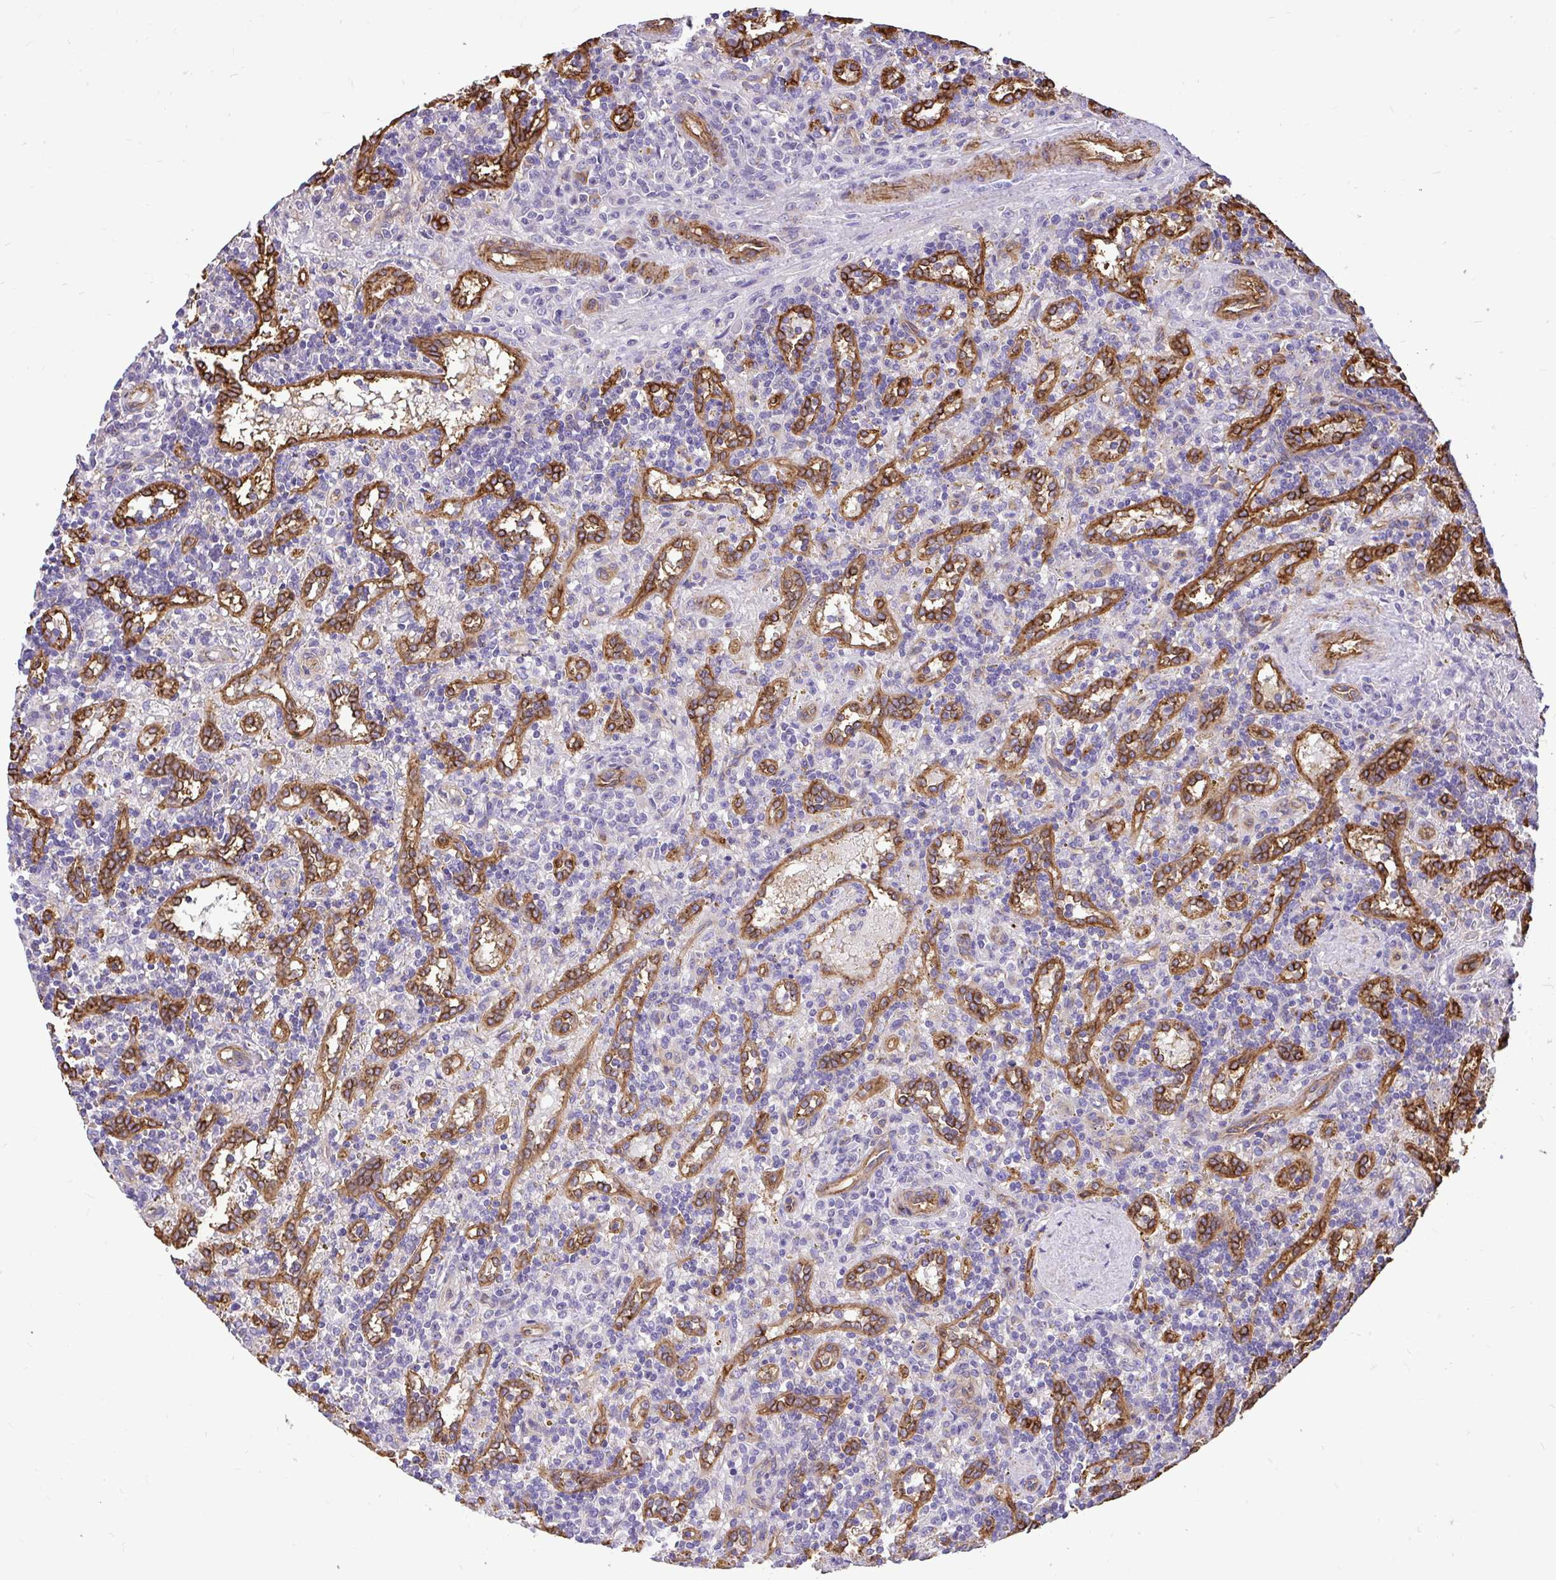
{"staining": {"intensity": "negative", "quantity": "none", "location": "none"}, "tissue": "lymphoma", "cell_type": "Tumor cells", "image_type": "cancer", "snomed": [{"axis": "morphology", "description": "Malignant lymphoma, non-Hodgkin's type, Low grade"}, {"axis": "topography", "description": "Spleen"}], "caption": "Immunohistochemical staining of human malignant lymphoma, non-Hodgkin's type (low-grade) exhibits no significant expression in tumor cells. The staining is performed using DAB (3,3'-diaminobenzidine) brown chromogen with nuclei counter-stained in using hematoxylin.", "gene": "PTPRK", "patient": {"sex": "male", "age": 67}}